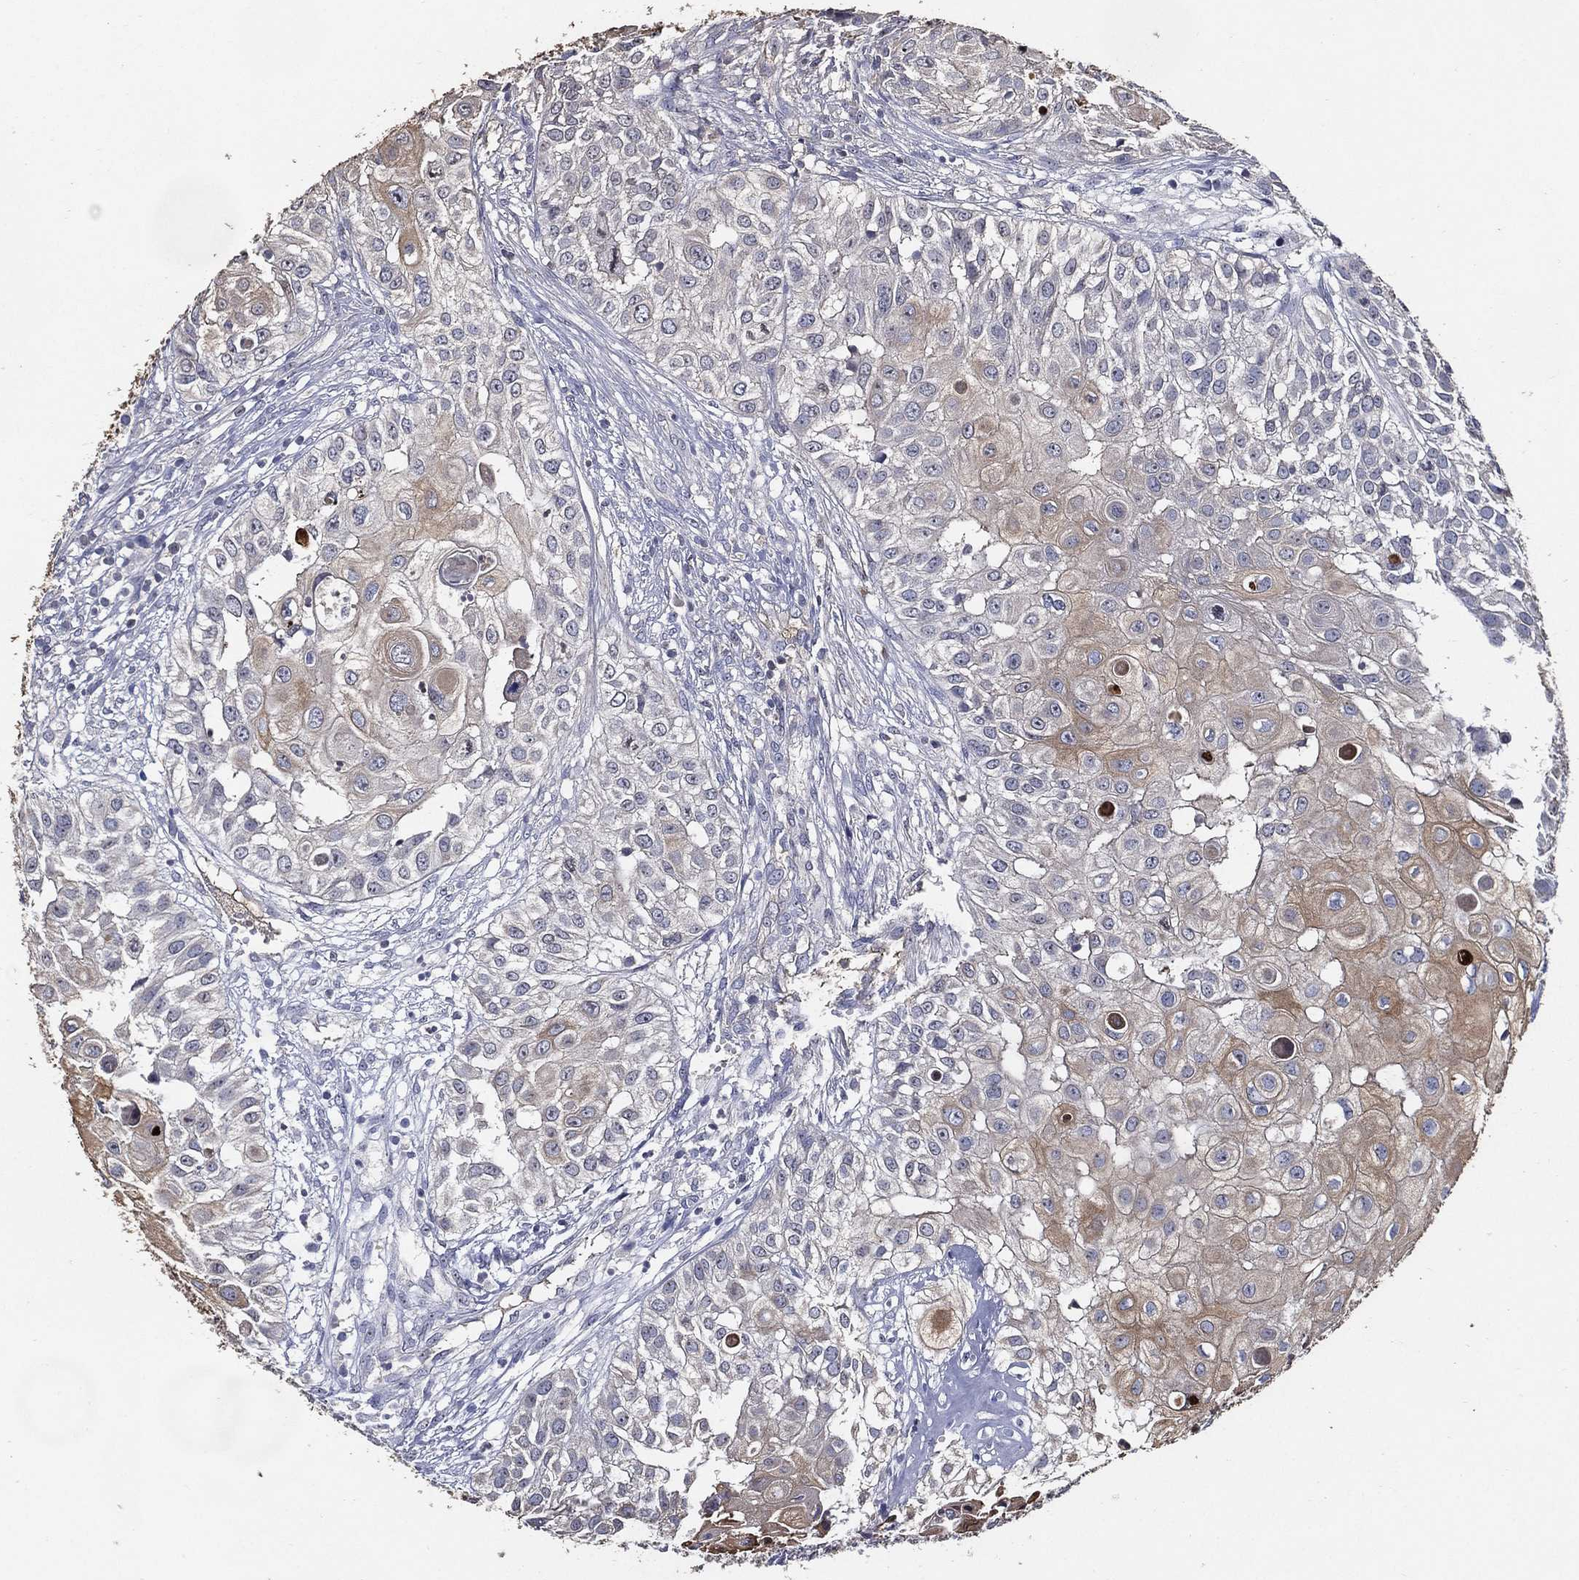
{"staining": {"intensity": "moderate", "quantity": "<25%", "location": "cytoplasmic/membranous"}, "tissue": "urothelial cancer", "cell_type": "Tumor cells", "image_type": "cancer", "snomed": [{"axis": "morphology", "description": "Urothelial carcinoma, High grade"}, {"axis": "topography", "description": "Urinary bladder"}], "caption": "An image of urothelial cancer stained for a protein reveals moderate cytoplasmic/membranous brown staining in tumor cells.", "gene": "EFNA1", "patient": {"sex": "female", "age": 79}}